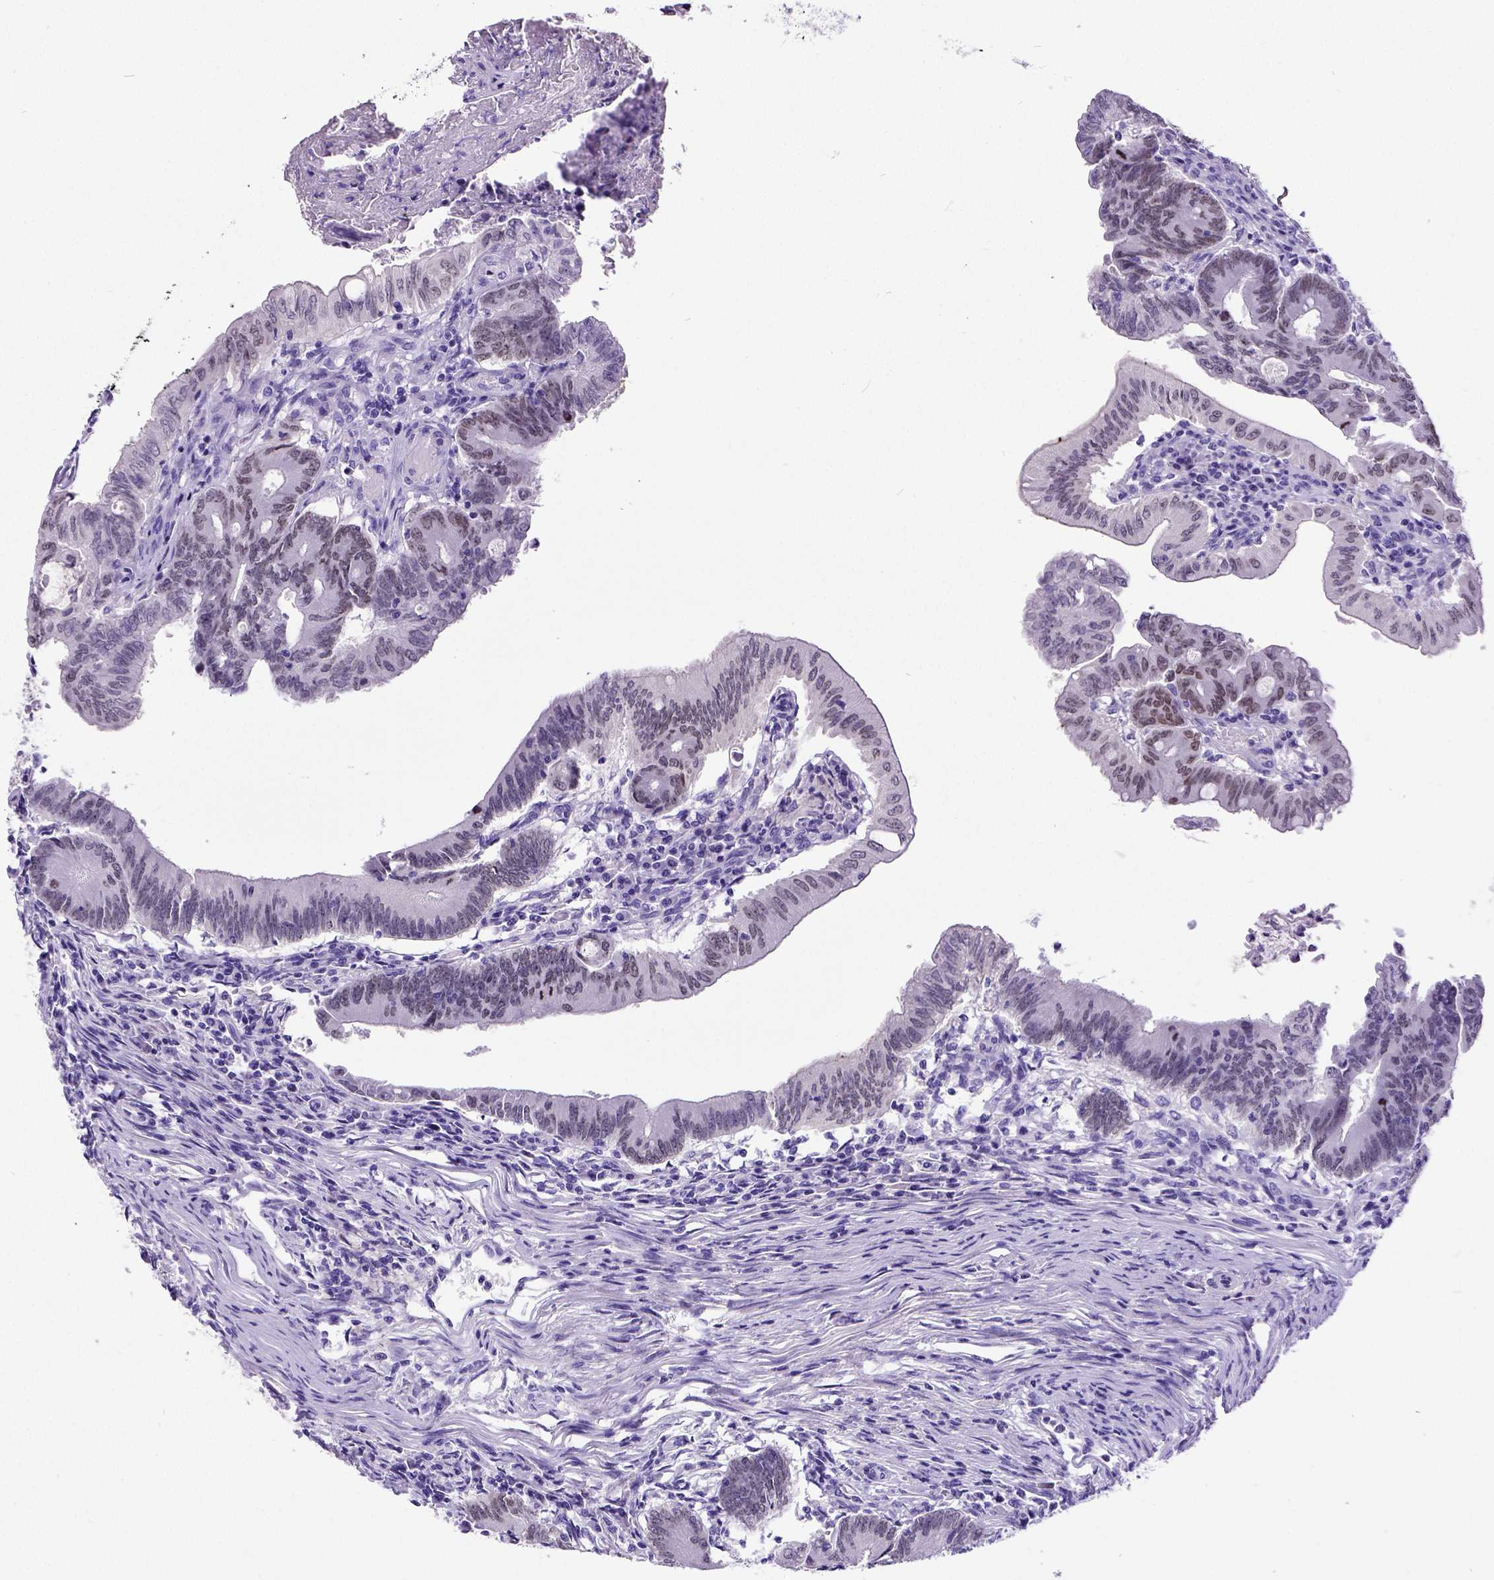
{"staining": {"intensity": "moderate", "quantity": "25%-75%", "location": "nuclear"}, "tissue": "colorectal cancer", "cell_type": "Tumor cells", "image_type": "cancer", "snomed": [{"axis": "morphology", "description": "Adenocarcinoma, NOS"}, {"axis": "topography", "description": "Colon"}], "caption": "Protein analysis of adenocarcinoma (colorectal) tissue displays moderate nuclear staining in about 25%-75% of tumor cells.", "gene": "SATB2", "patient": {"sex": "female", "age": 70}}